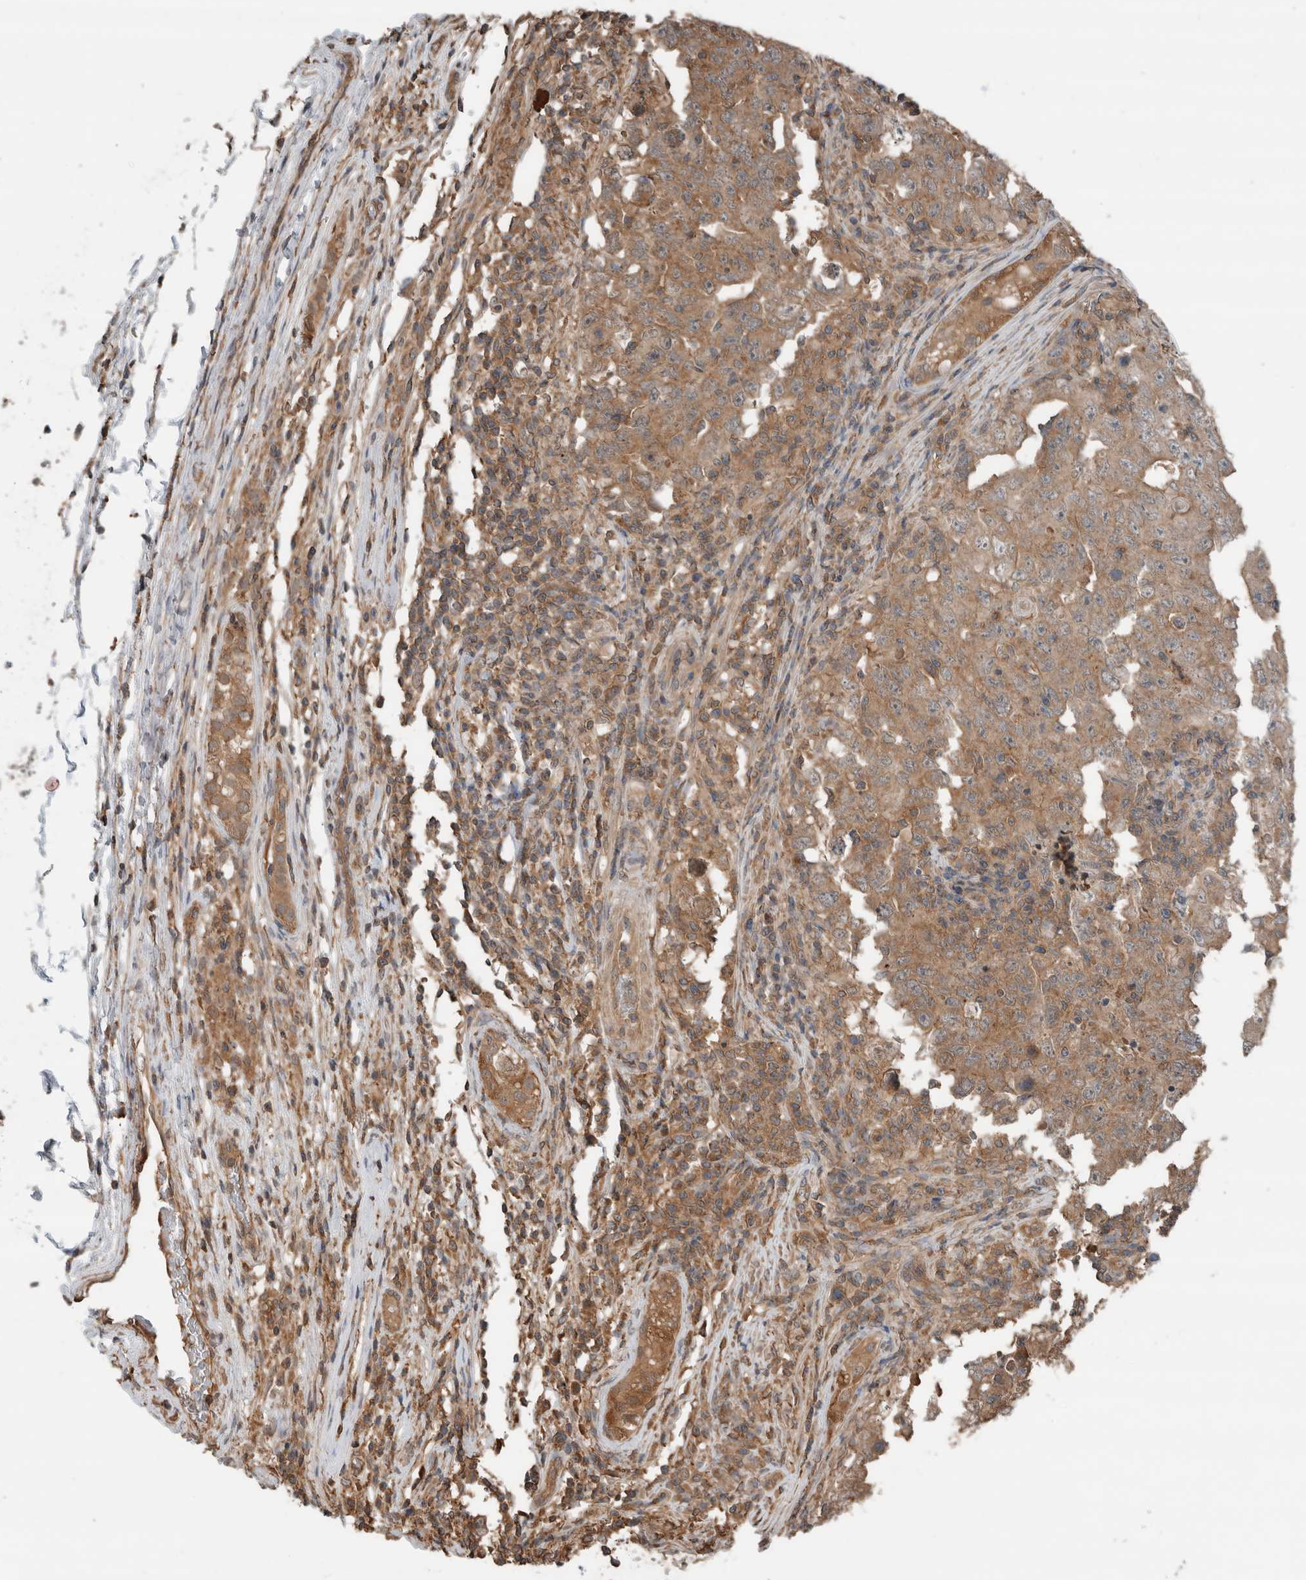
{"staining": {"intensity": "moderate", "quantity": ">75%", "location": "cytoplasmic/membranous"}, "tissue": "testis cancer", "cell_type": "Tumor cells", "image_type": "cancer", "snomed": [{"axis": "morphology", "description": "Carcinoma, Embryonal, NOS"}, {"axis": "topography", "description": "Testis"}], "caption": "An image of human embryonal carcinoma (testis) stained for a protein reveals moderate cytoplasmic/membranous brown staining in tumor cells. Nuclei are stained in blue.", "gene": "KLK14", "patient": {"sex": "male", "age": 26}}